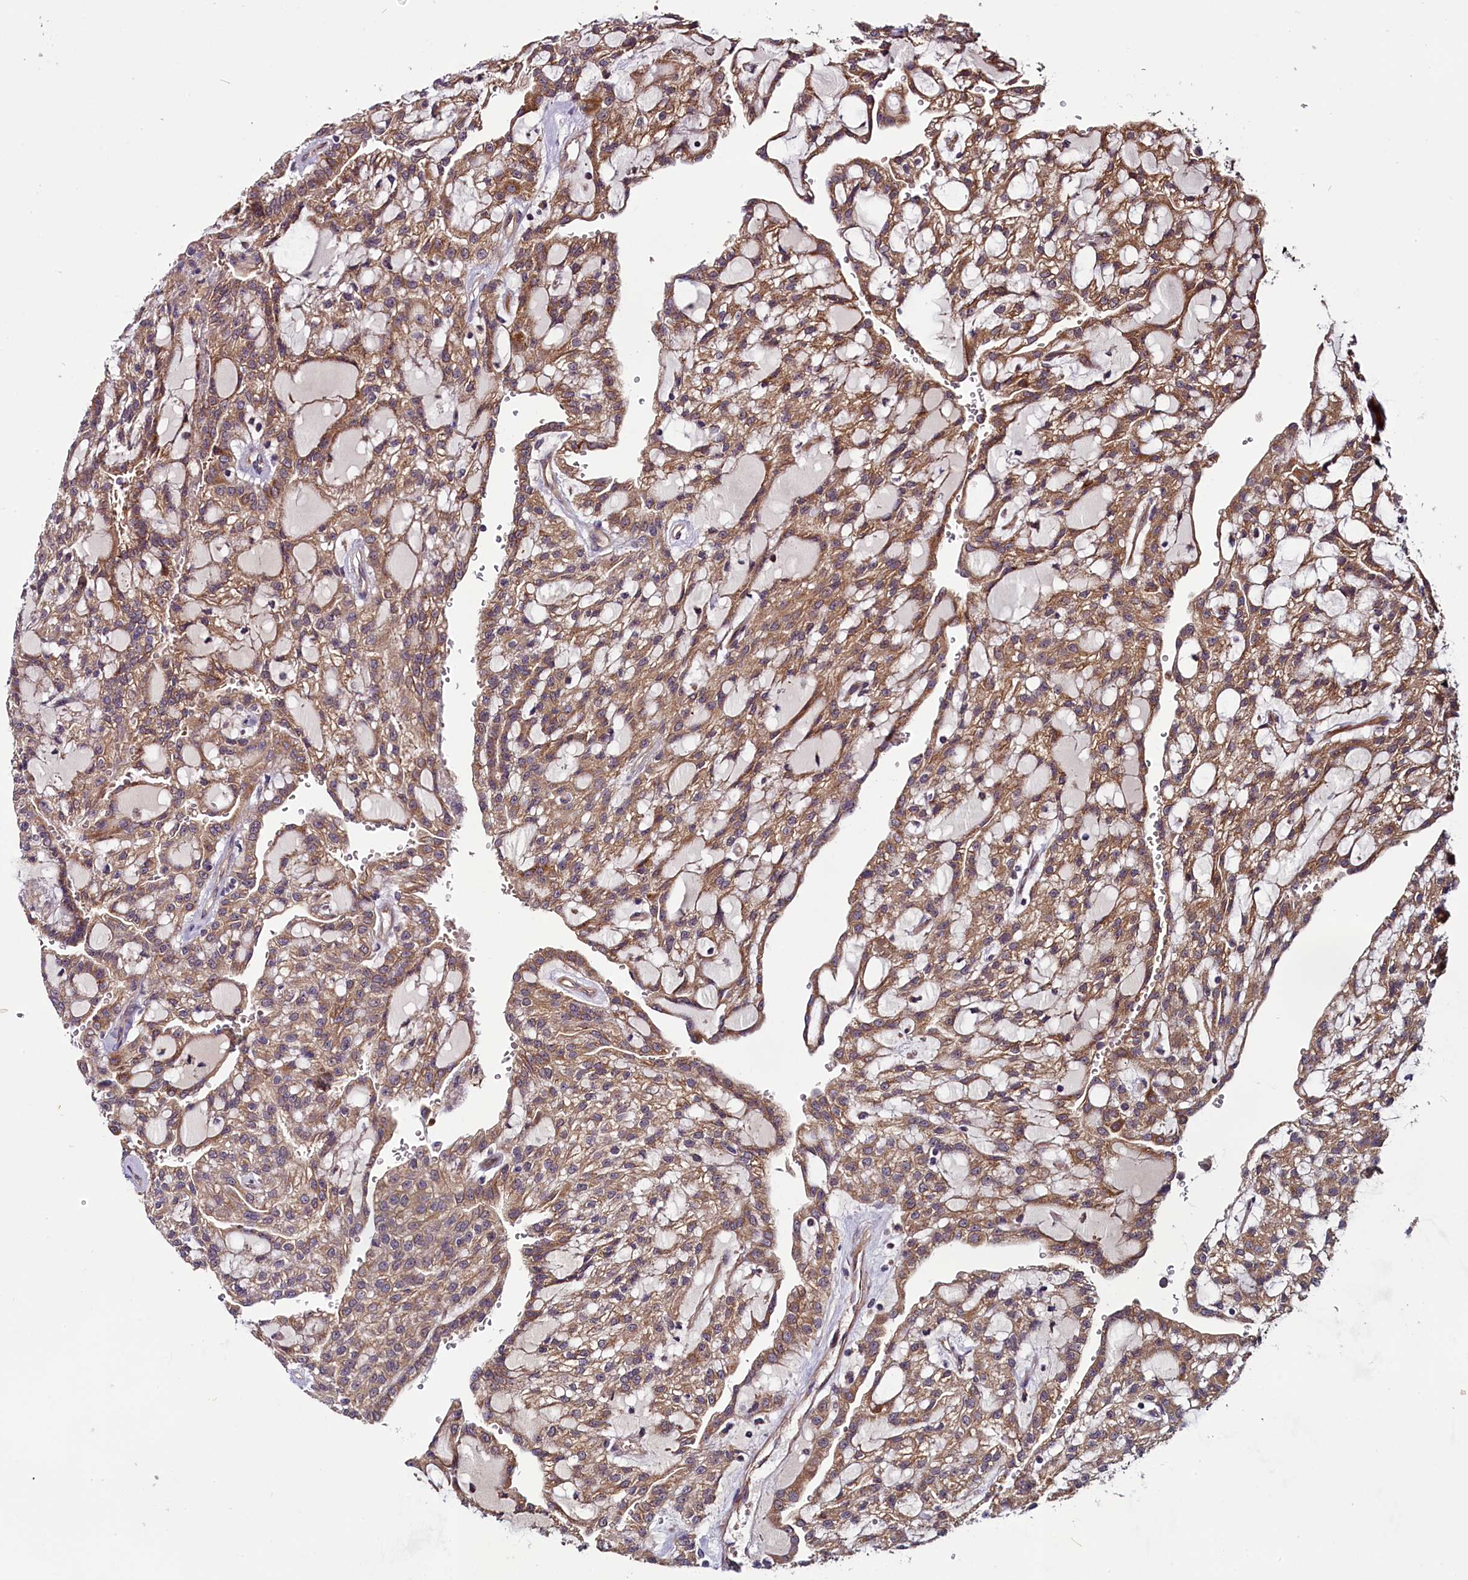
{"staining": {"intensity": "moderate", "quantity": ">75%", "location": "cytoplasmic/membranous"}, "tissue": "renal cancer", "cell_type": "Tumor cells", "image_type": "cancer", "snomed": [{"axis": "morphology", "description": "Adenocarcinoma, NOS"}, {"axis": "topography", "description": "Kidney"}], "caption": "Immunohistochemistry (IHC) staining of renal cancer (adenocarcinoma), which reveals medium levels of moderate cytoplasmic/membranous positivity in about >75% of tumor cells indicating moderate cytoplasmic/membranous protein expression. The staining was performed using DAB (brown) for protein detection and nuclei were counterstained in hematoxylin (blue).", "gene": "RPUSD2", "patient": {"sex": "male", "age": 63}}